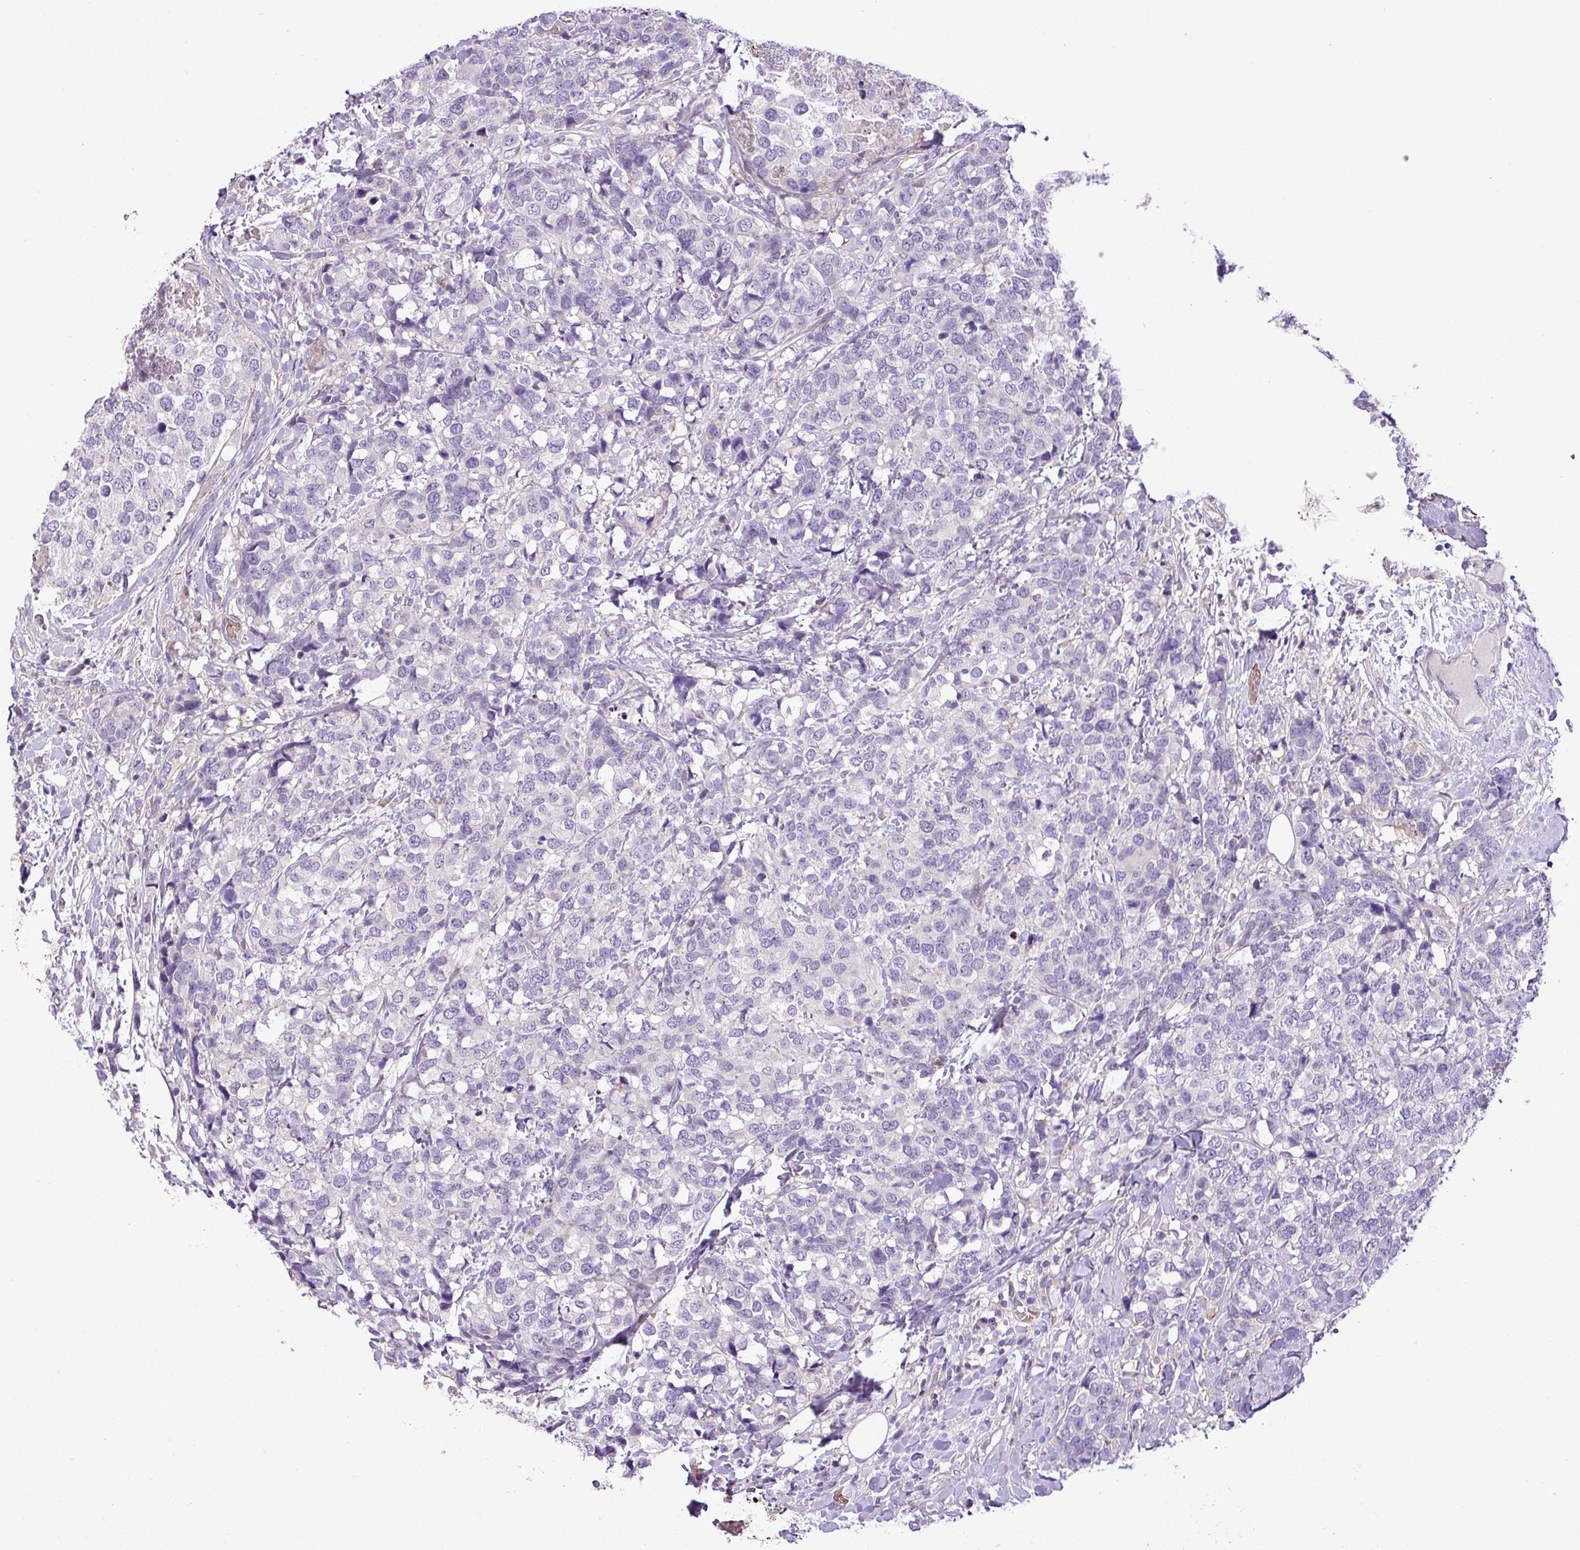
{"staining": {"intensity": "negative", "quantity": "none", "location": "none"}, "tissue": "breast cancer", "cell_type": "Tumor cells", "image_type": "cancer", "snomed": [{"axis": "morphology", "description": "Lobular carcinoma"}, {"axis": "topography", "description": "Breast"}], "caption": "Immunohistochemistry (IHC) of breast cancer (lobular carcinoma) shows no expression in tumor cells.", "gene": "NBEAL2", "patient": {"sex": "female", "age": 59}}